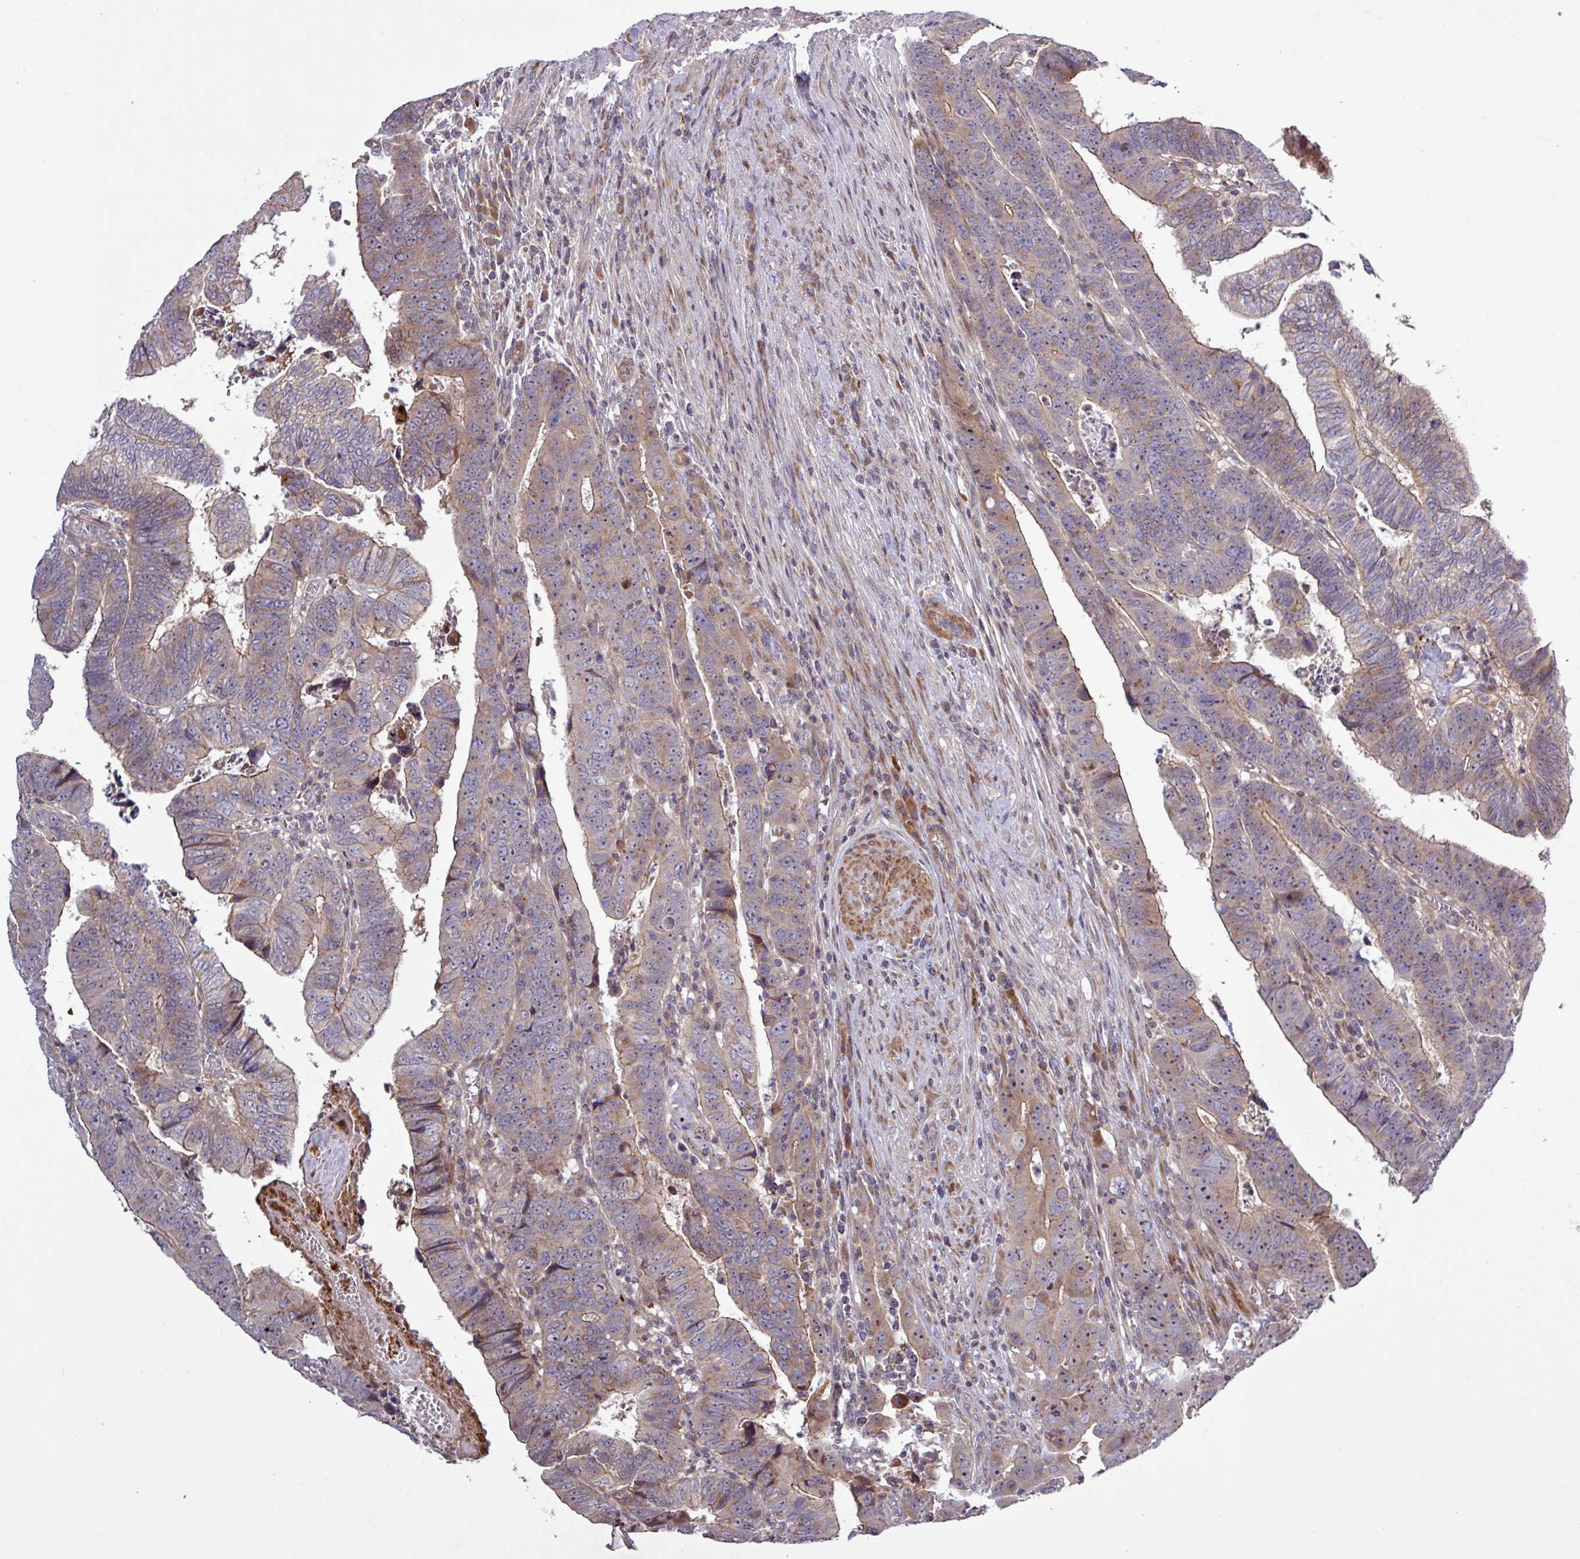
{"staining": {"intensity": "weak", "quantity": "25%-75%", "location": "cytoplasmic/membranous"}, "tissue": "colorectal cancer", "cell_type": "Tumor cells", "image_type": "cancer", "snomed": [{"axis": "morphology", "description": "Normal tissue, NOS"}, {"axis": "morphology", "description": "Adenocarcinoma, NOS"}, {"axis": "topography", "description": "Rectum"}], "caption": "A high-resolution histopathology image shows IHC staining of colorectal adenocarcinoma, which exhibits weak cytoplasmic/membranous staining in approximately 25%-75% of tumor cells.", "gene": "TNFSF12", "patient": {"sex": "female", "age": 65}}